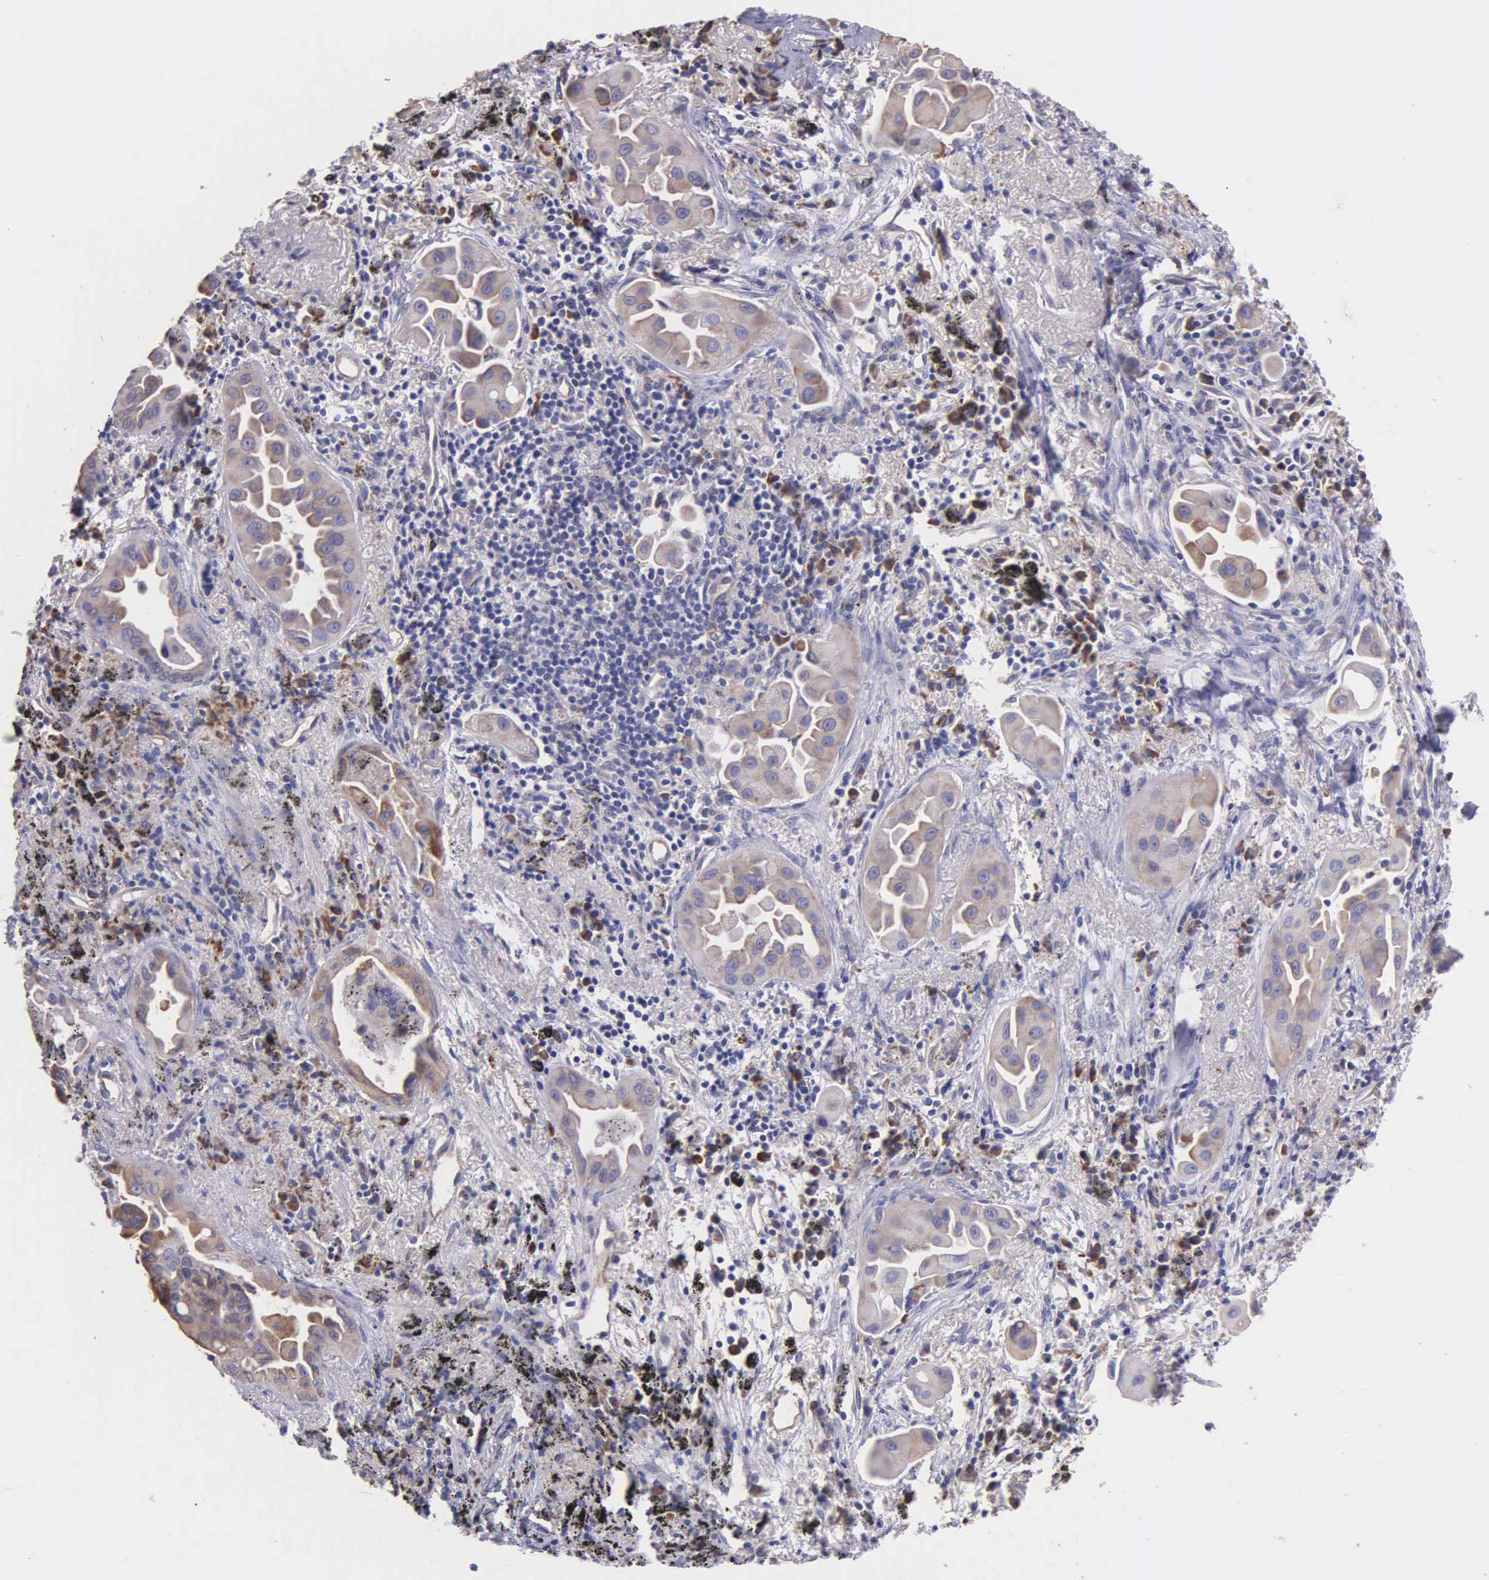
{"staining": {"intensity": "weak", "quantity": ">75%", "location": "cytoplasmic/membranous"}, "tissue": "lung cancer", "cell_type": "Tumor cells", "image_type": "cancer", "snomed": [{"axis": "morphology", "description": "Adenocarcinoma, NOS"}, {"axis": "topography", "description": "Lung"}], "caption": "Immunohistochemical staining of human lung cancer demonstrates low levels of weak cytoplasmic/membranous protein expression in about >75% of tumor cells.", "gene": "ZC3H12B", "patient": {"sex": "male", "age": 68}}